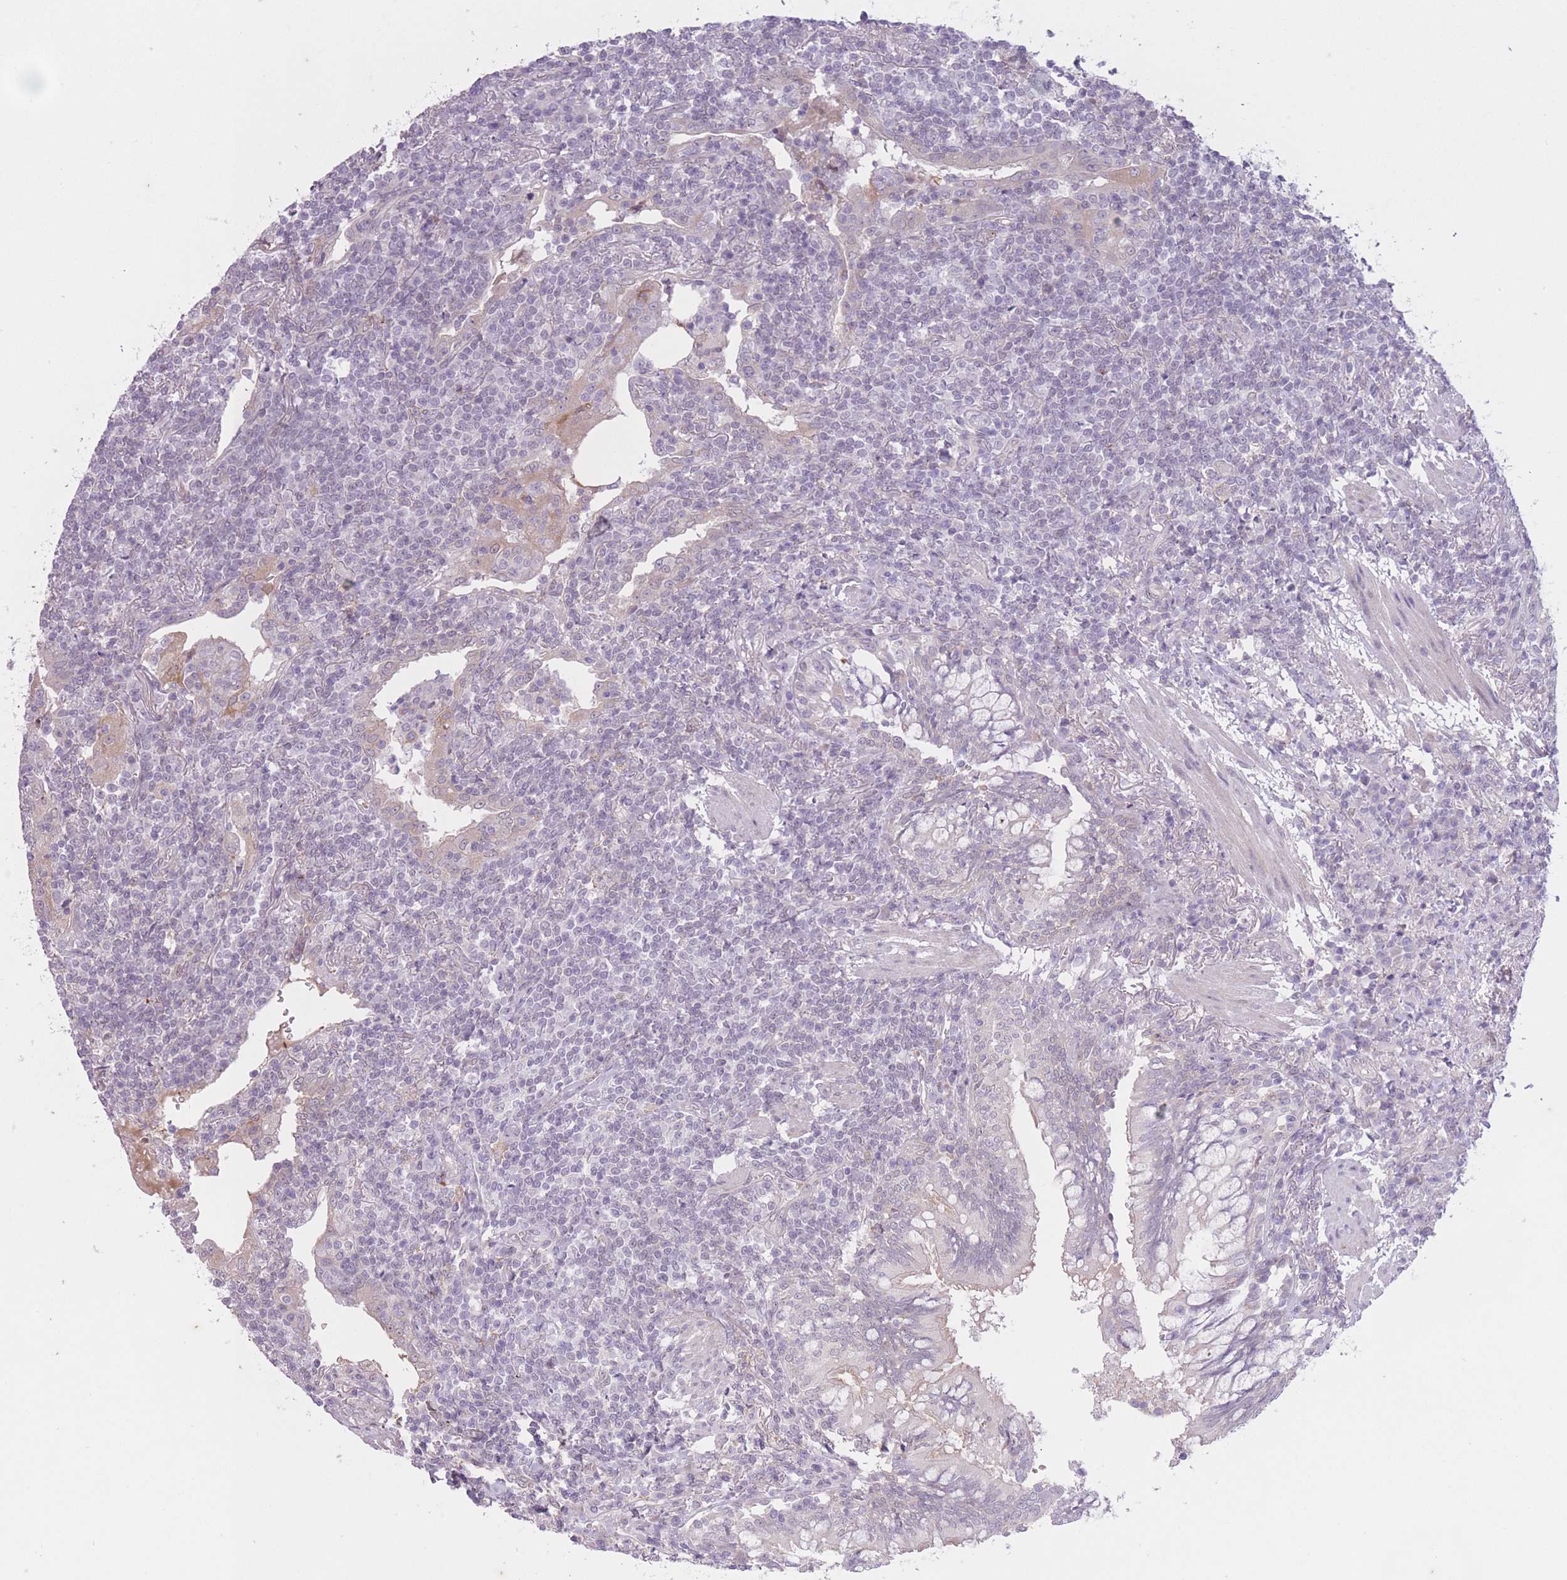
{"staining": {"intensity": "negative", "quantity": "none", "location": "none"}, "tissue": "lymphoma", "cell_type": "Tumor cells", "image_type": "cancer", "snomed": [{"axis": "morphology", "description": "Malignant lymphoma, non-Hodgkin's type, Low grade"}, {"axis": "topography", "description": "Lung"}], "caption": "Tumor cells show no significant protein positivity in malignant lymphoma, non-Hodgkin's type (low-grade).", "gene": "ARPIN", "patient": {"sex": "female", "age": 71}}